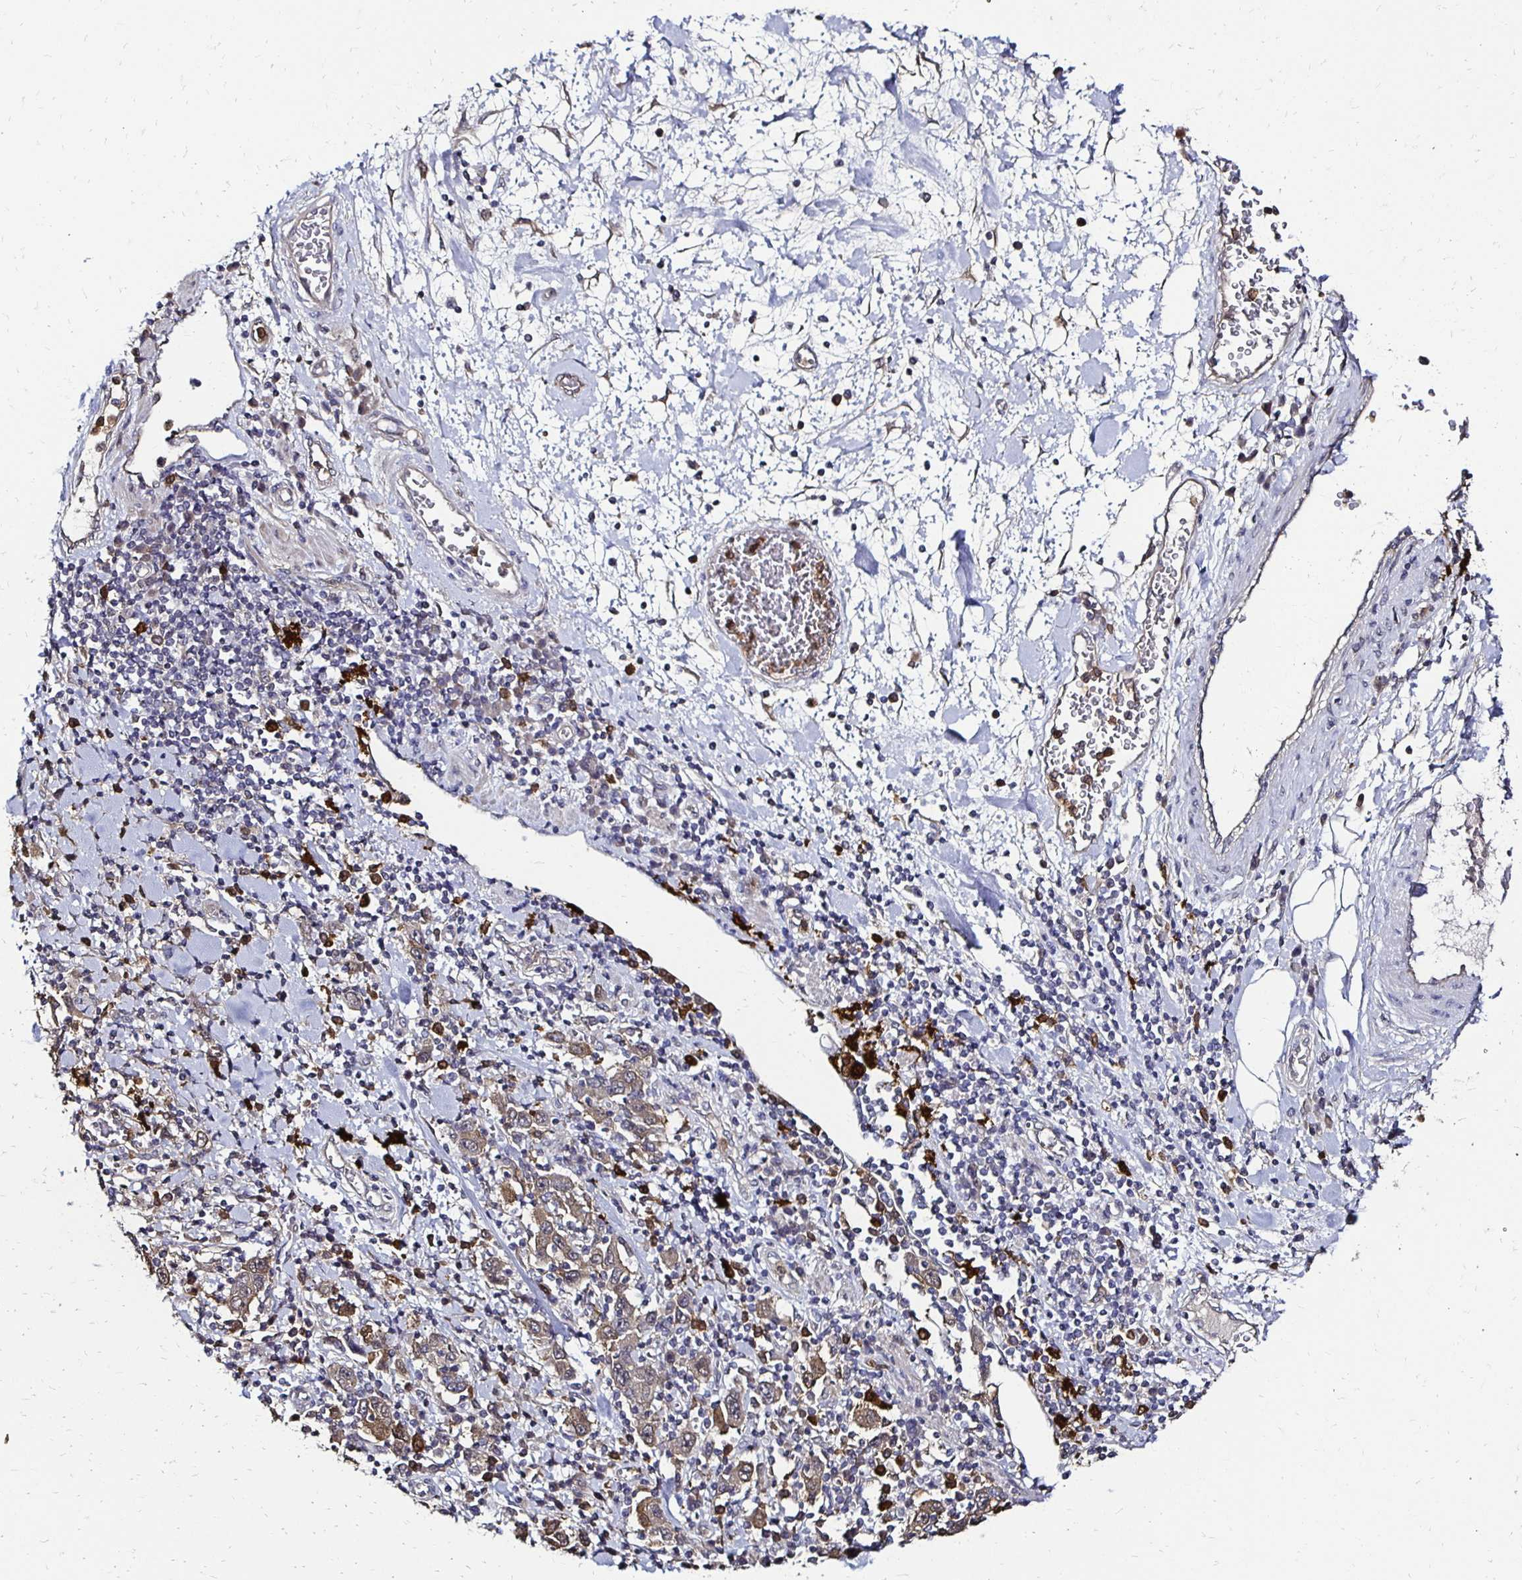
{"staining": {"intensity": "weak", "quantity": "25%-75%", "location": "cytoplasmic/membranous"}, "tissue": "stomach cancer", "cell_type": "Tumor cells", "image_type": "cancer", "snomed": [{"axis": "morphology", "description": "Normal tissue, NOS"}, {"axis": "morphology", "description": "Adenocarcinoma, NOS"}, {"axis": "topography", "description": "Stomach, upper"}, {"axis": "topography", "description": "Stomach"}], "caption": "Immunohistochemistry (IHC) (DAB (3,3'-diaminobenzidine)) staining of human stomach adenocarcinoma reveals weak cytoplasmic/membranous protein staining in approximately 25%-75% of tumor cells.", "gene": "TXN", "patient": {"sex": "male", "age": 59}}